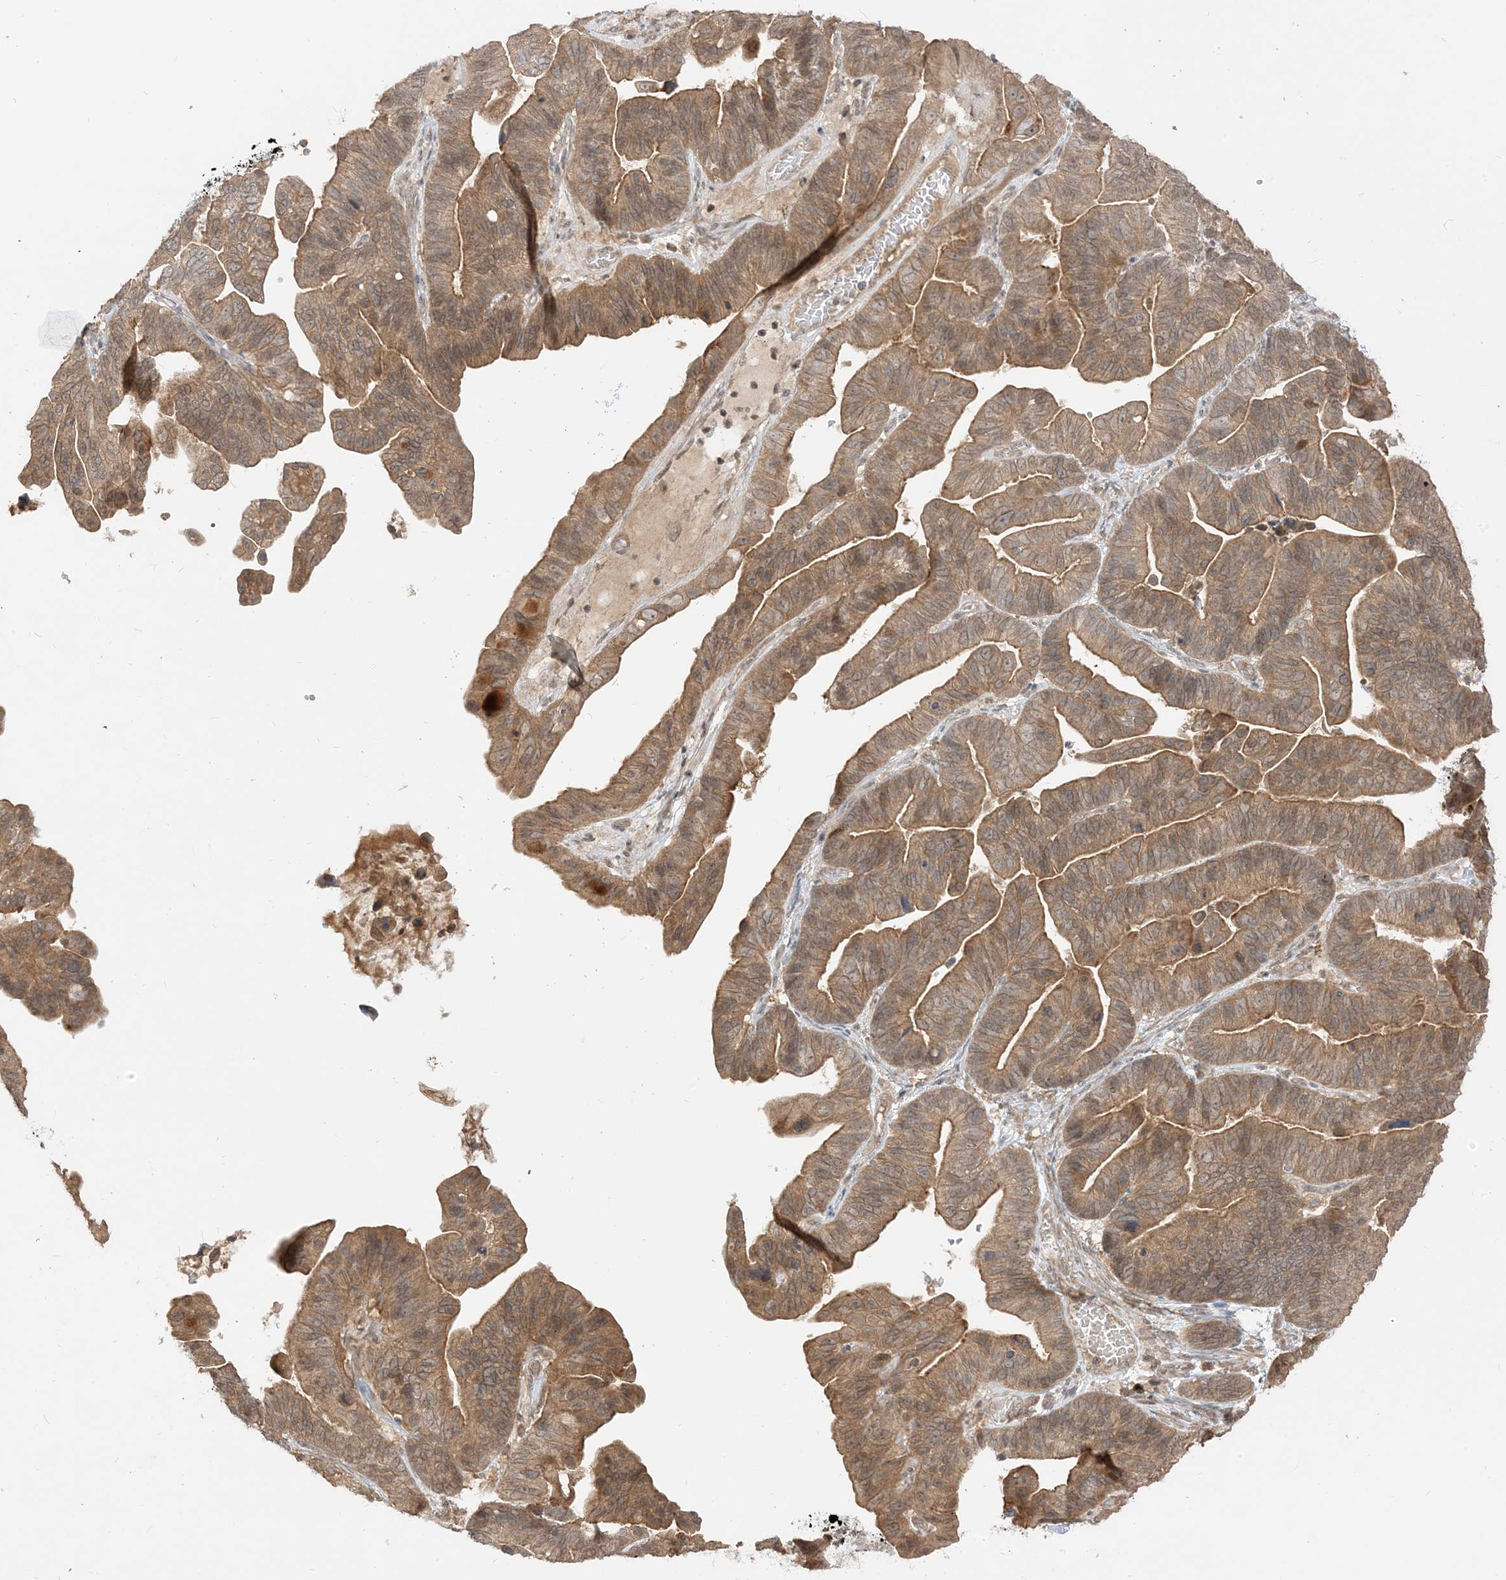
{"staining": {"intensity": "moderate", "quantity": ">75%", "location": "cytoplasmic/membranous"}, "tissue": "ovarian cancer", "cell_type": "Tumor cells", "image_type": "cancer", "snomed": [{"axis": "morphology", "description": "Cystadenocarcinoma, serous, NOS"}, {"axis": "topography", "description": "Ovary"}], "caption": "IHC image of neoplastic tissue: human ovarian cancer (serous cystadenocarcinoma) stained using immunohistochemistry (IHC) demonstrates medium levels of moderate protein expression localized specifically in the cytoplasmic/membranous of tumor cells, appearing as a cytoplasmic/membranous brown color.", "gene": "TBCC", "patient": {"sex": "female", "age": 56}}